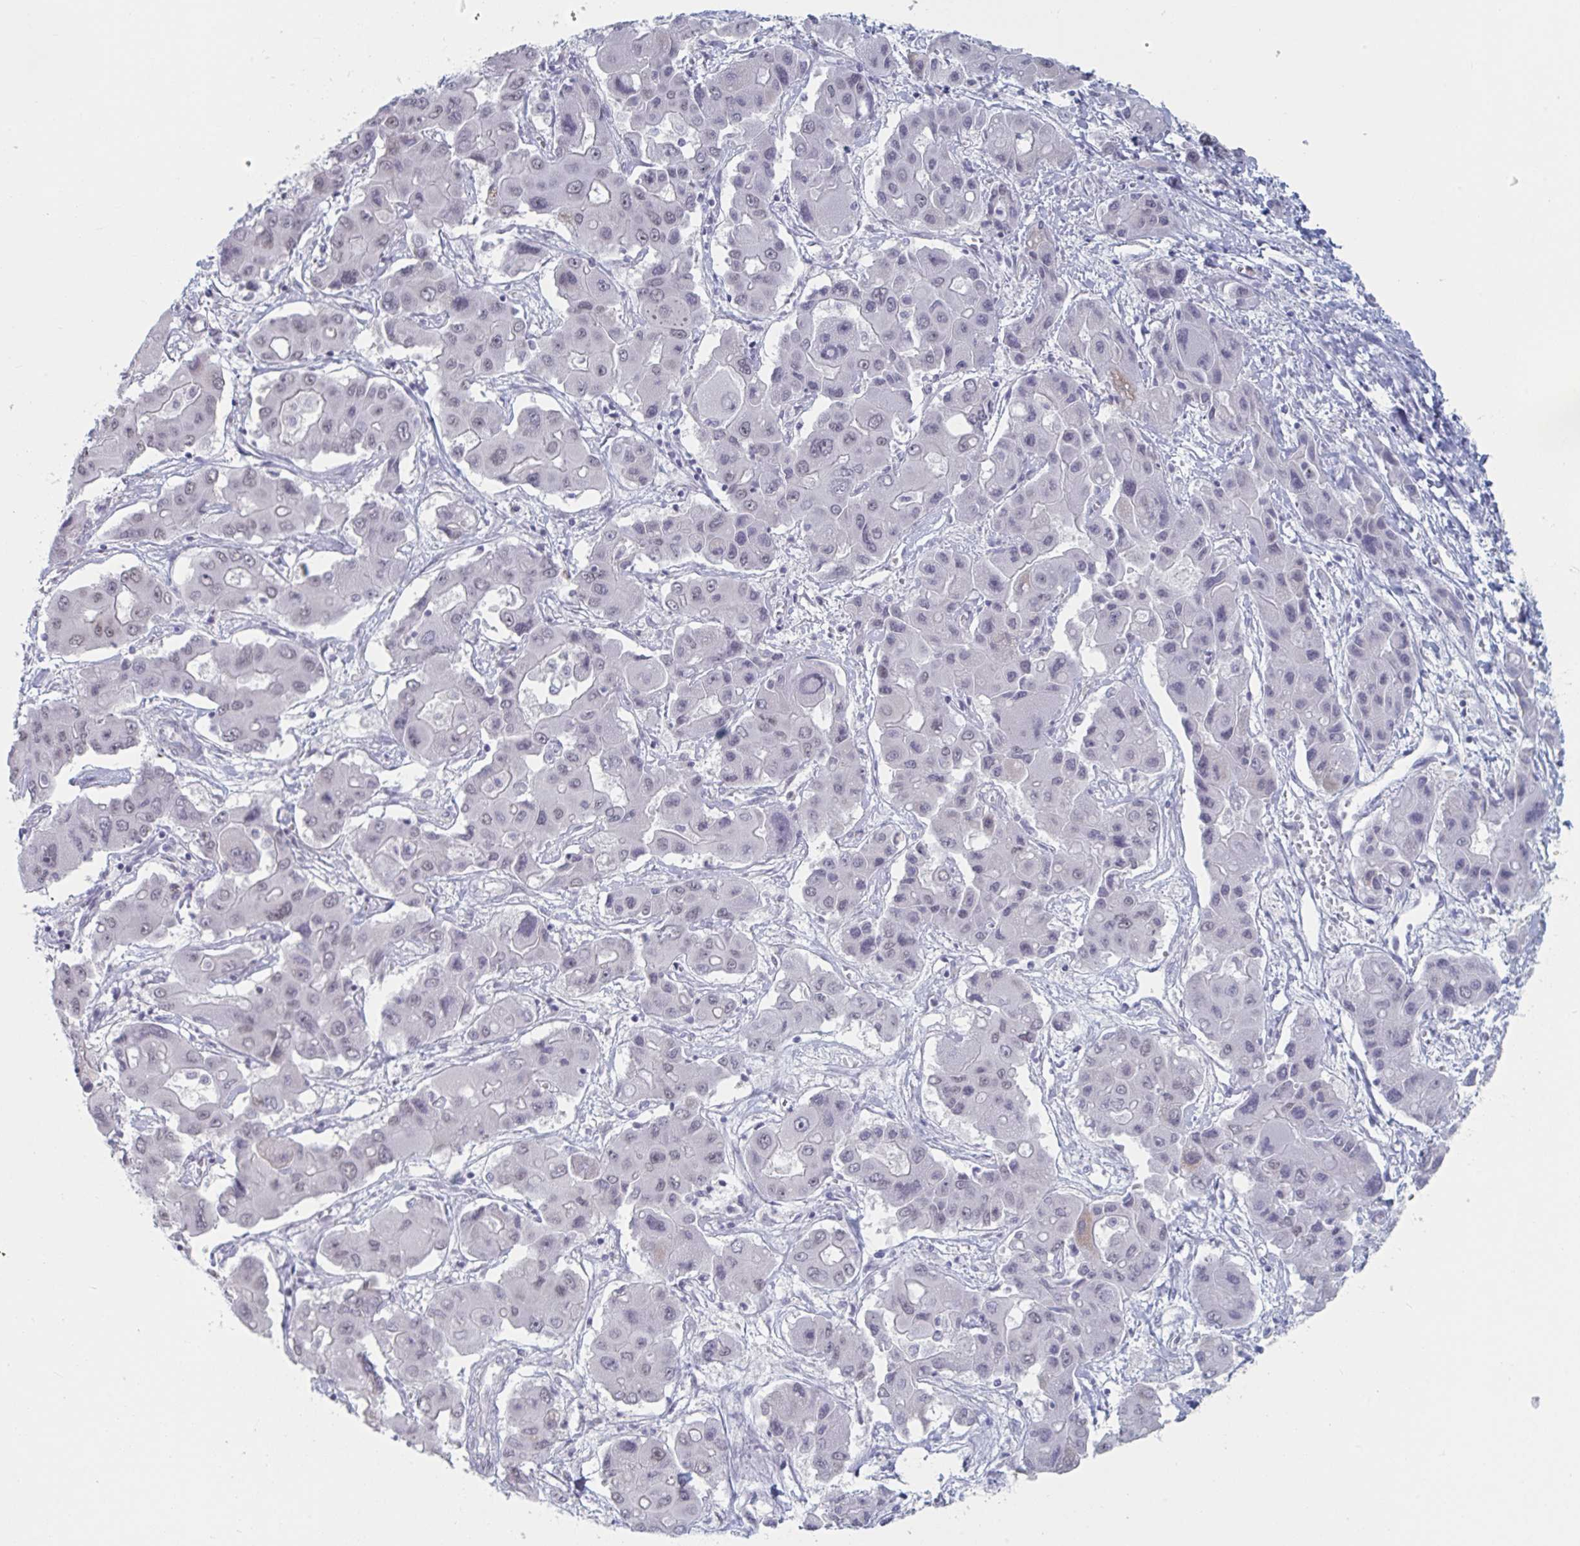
{"staining": {"intensity": "negative", "quantity": "none", "location": "none"}, "tissue": "liver cancer", "cell_type": "Tumor cells", "image_type": "cancer", "snomed": [{"axis": "morphology", "description": "Cholangiocarcinoma"}, {"axis": "topography", "description": "Liver"}], "caption": "Immunohistochemistry of human liver cholangiocarcinoma demonstrates no expression in tumor cells.", "gene": "FOXA1", "patient": {"sex": "male", "age": 67}}